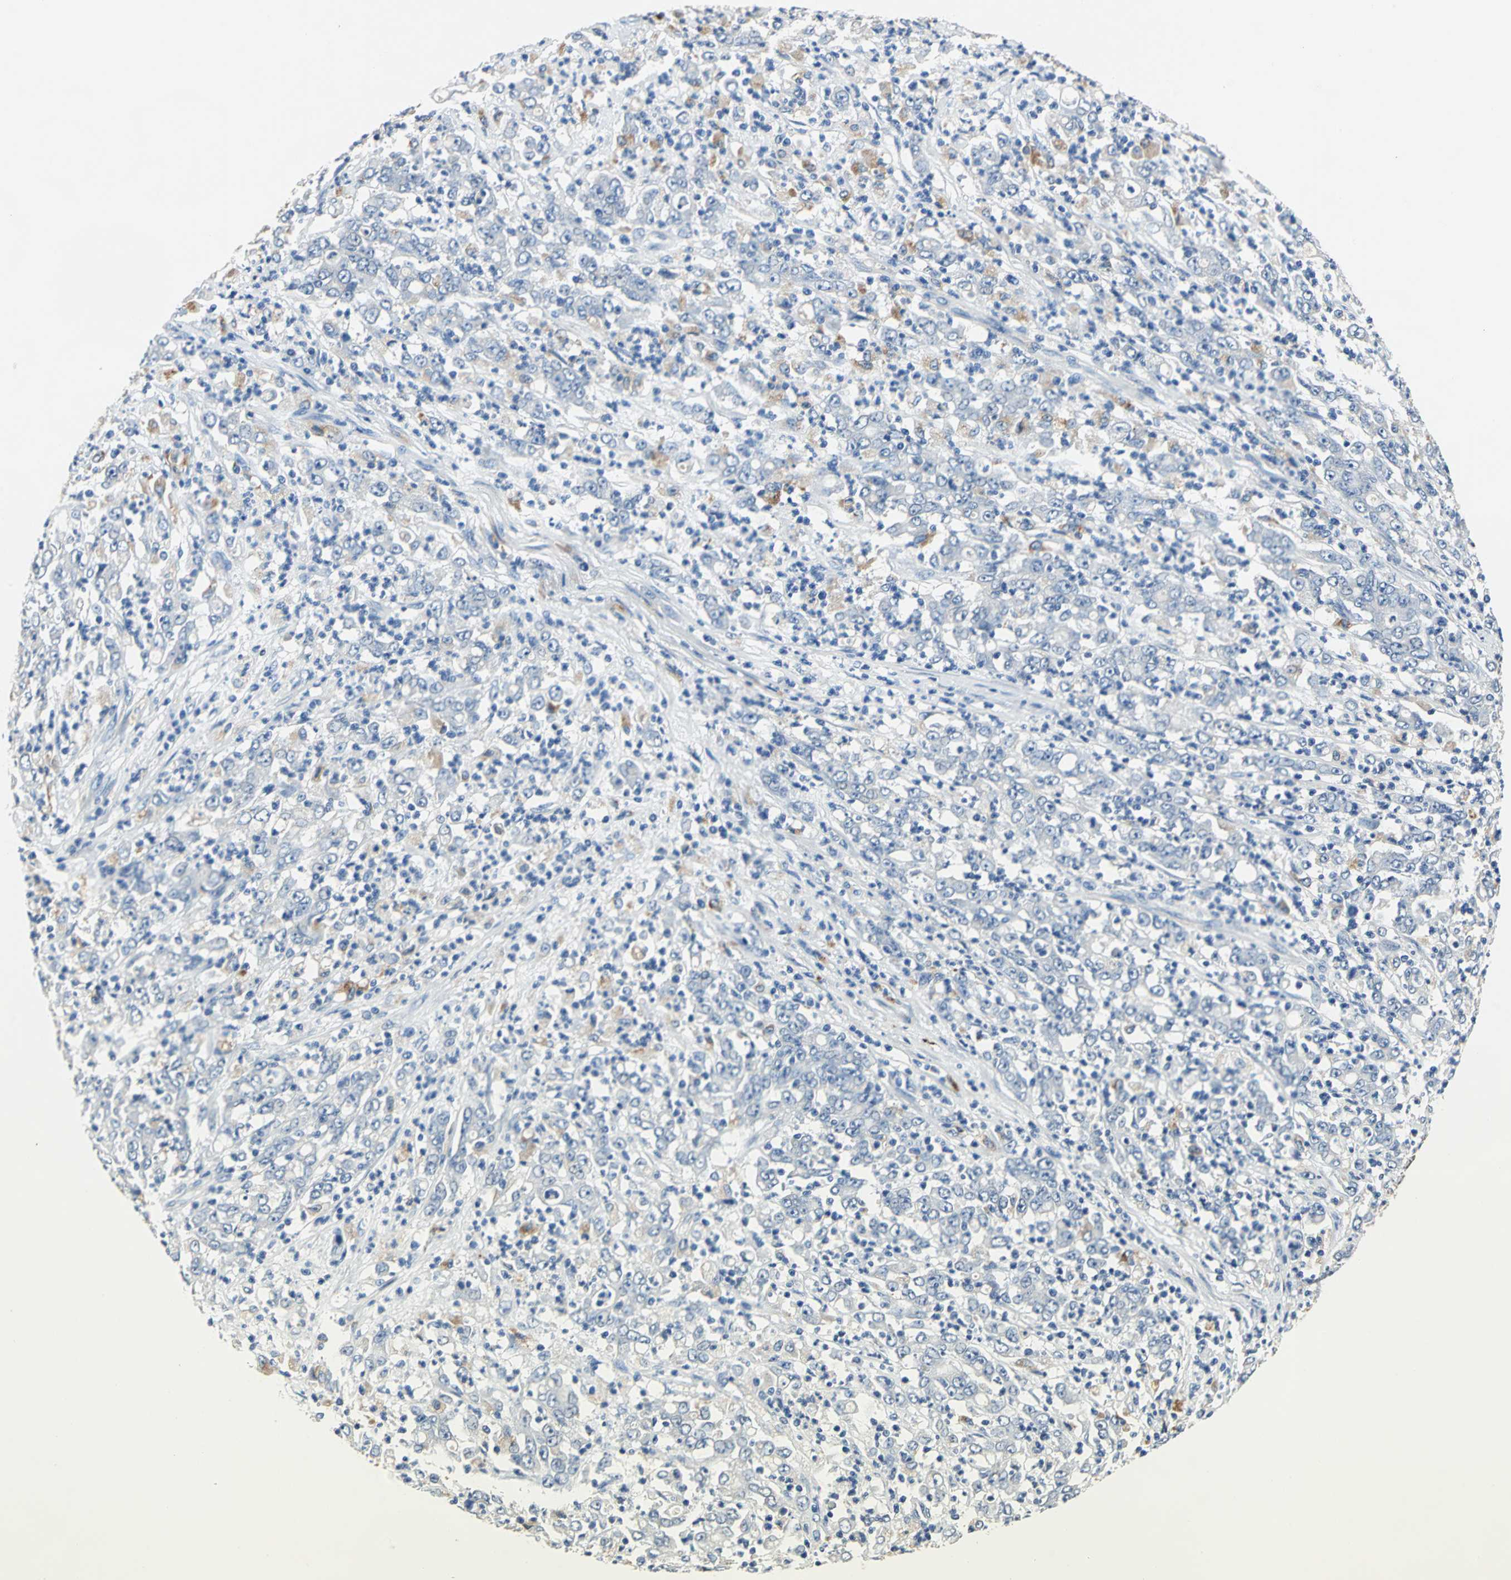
{"staining": {"intensity": "weak", "quantity": "25%-75%", "location": "cytoplasmic/membranous"}, "tissue": "stomach cancer", "cell_type": "Tumor cells", "image_type": "cancer", "snomed": [{"axis": "morphology", "description": "Adenocarcinoma, NOS"}, {"axis": "topography", "description": "Stomach, lower"}], "caption": "DAB (3,3'-diaminobenzidine) immunohistochemical staining of stomach adenocarcinoma demonstrates weak cytoplasmic/membranous protein staining in approximately 25%-75% of tumor cells.", "gene": "RASD2", "patient": {"sex": "female", "age": 71}}